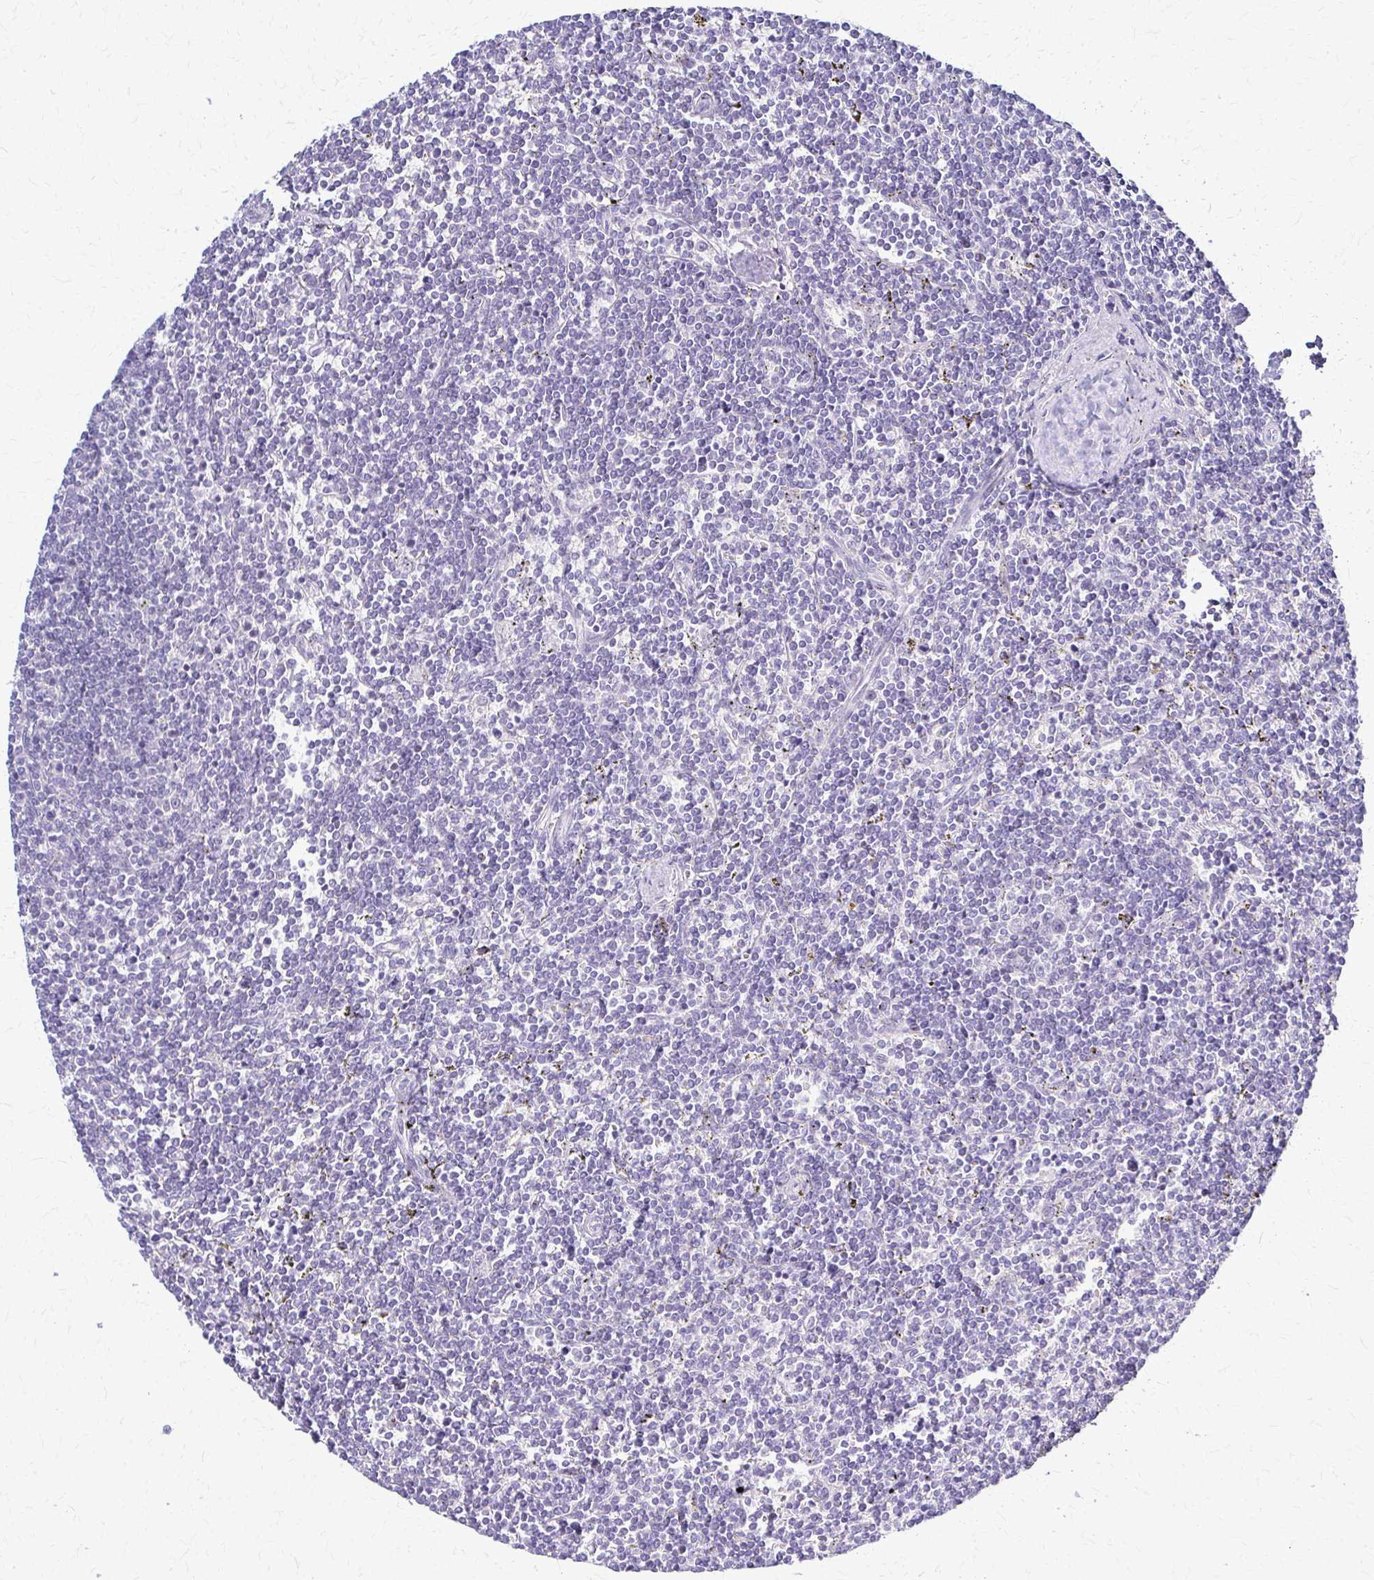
{"staining": {"intensity": "negative", "quantity": "none", "location": "none"}, "tissue": "lymphoma", "cell_type": "Tumor cells", "image_type": "cancer", "snomed": [{"axis": "morphology", "description": "Malignant lymphoma, non-Hodgkin's type, Low grade"}, {"axis": "topography", "description": "Spleen"}], "caption": "DAB immunohistochemical staining of malignant lymphoma, non-Hodgkin's type (low-grade) reveals no significant expression in tumor cells.", "gene": "RHOBTB2", "patient": {"sex": "male", "age": 78}}